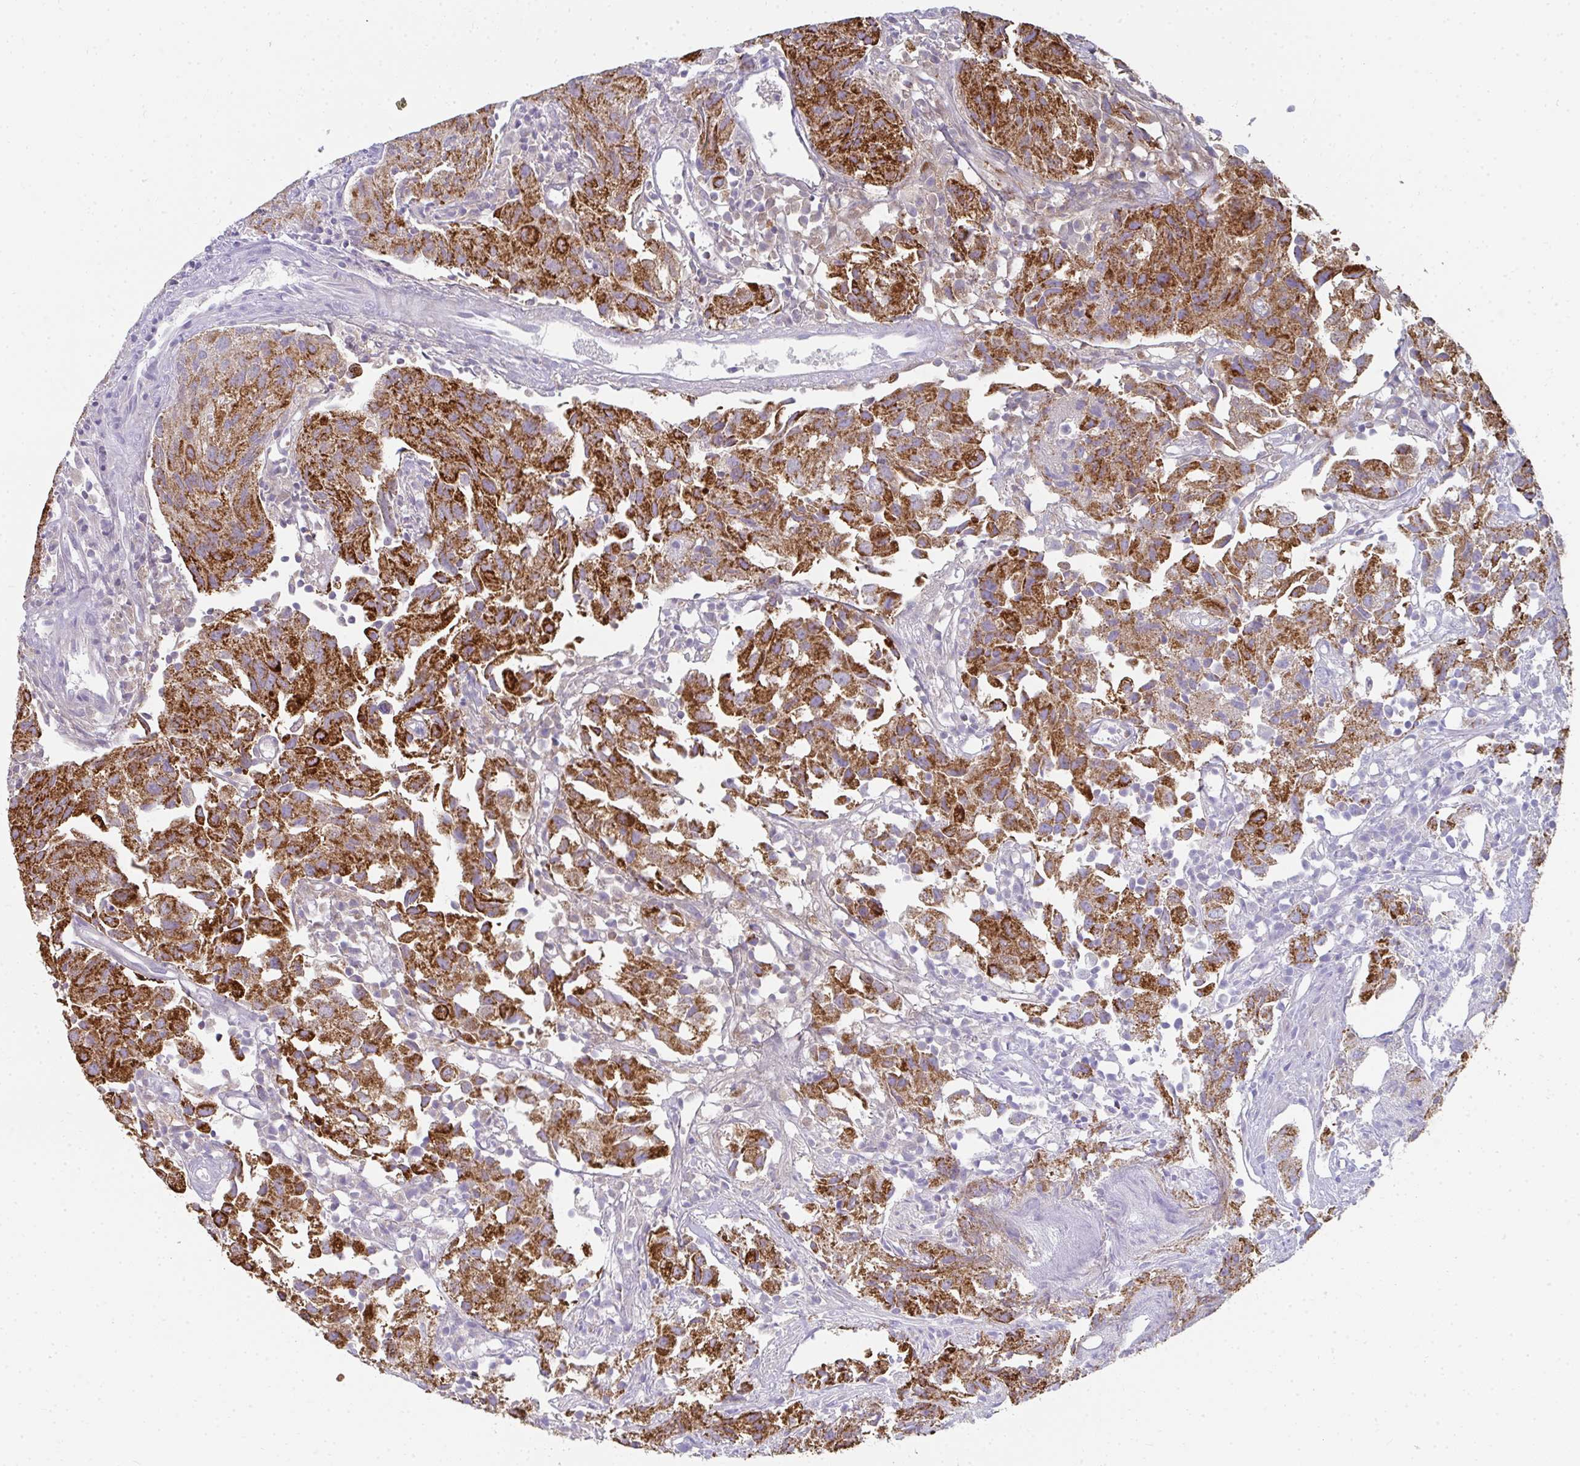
{"staining": {"intensity": "strong", "quantity": ">75%", "location": "cytoplasmic/membranous"}, "tissue": "urothelial cancer", "cell_type": "Tumor cells", "image_type": "cancer", "snomed": [{"axis": "morphology", "description": "Urothelial carcinoma, High grade"}, {"axis": "topography", "description": "Urinary bladder"}], "caption": "High-grade urothelial carcinoma stained for a protein (brown) shows strong cytoplasmic/membranous positive staining in approximately >75% of tumor cells.", "gene": "RLF", "patient": {"sex": "female", "age": 75}}